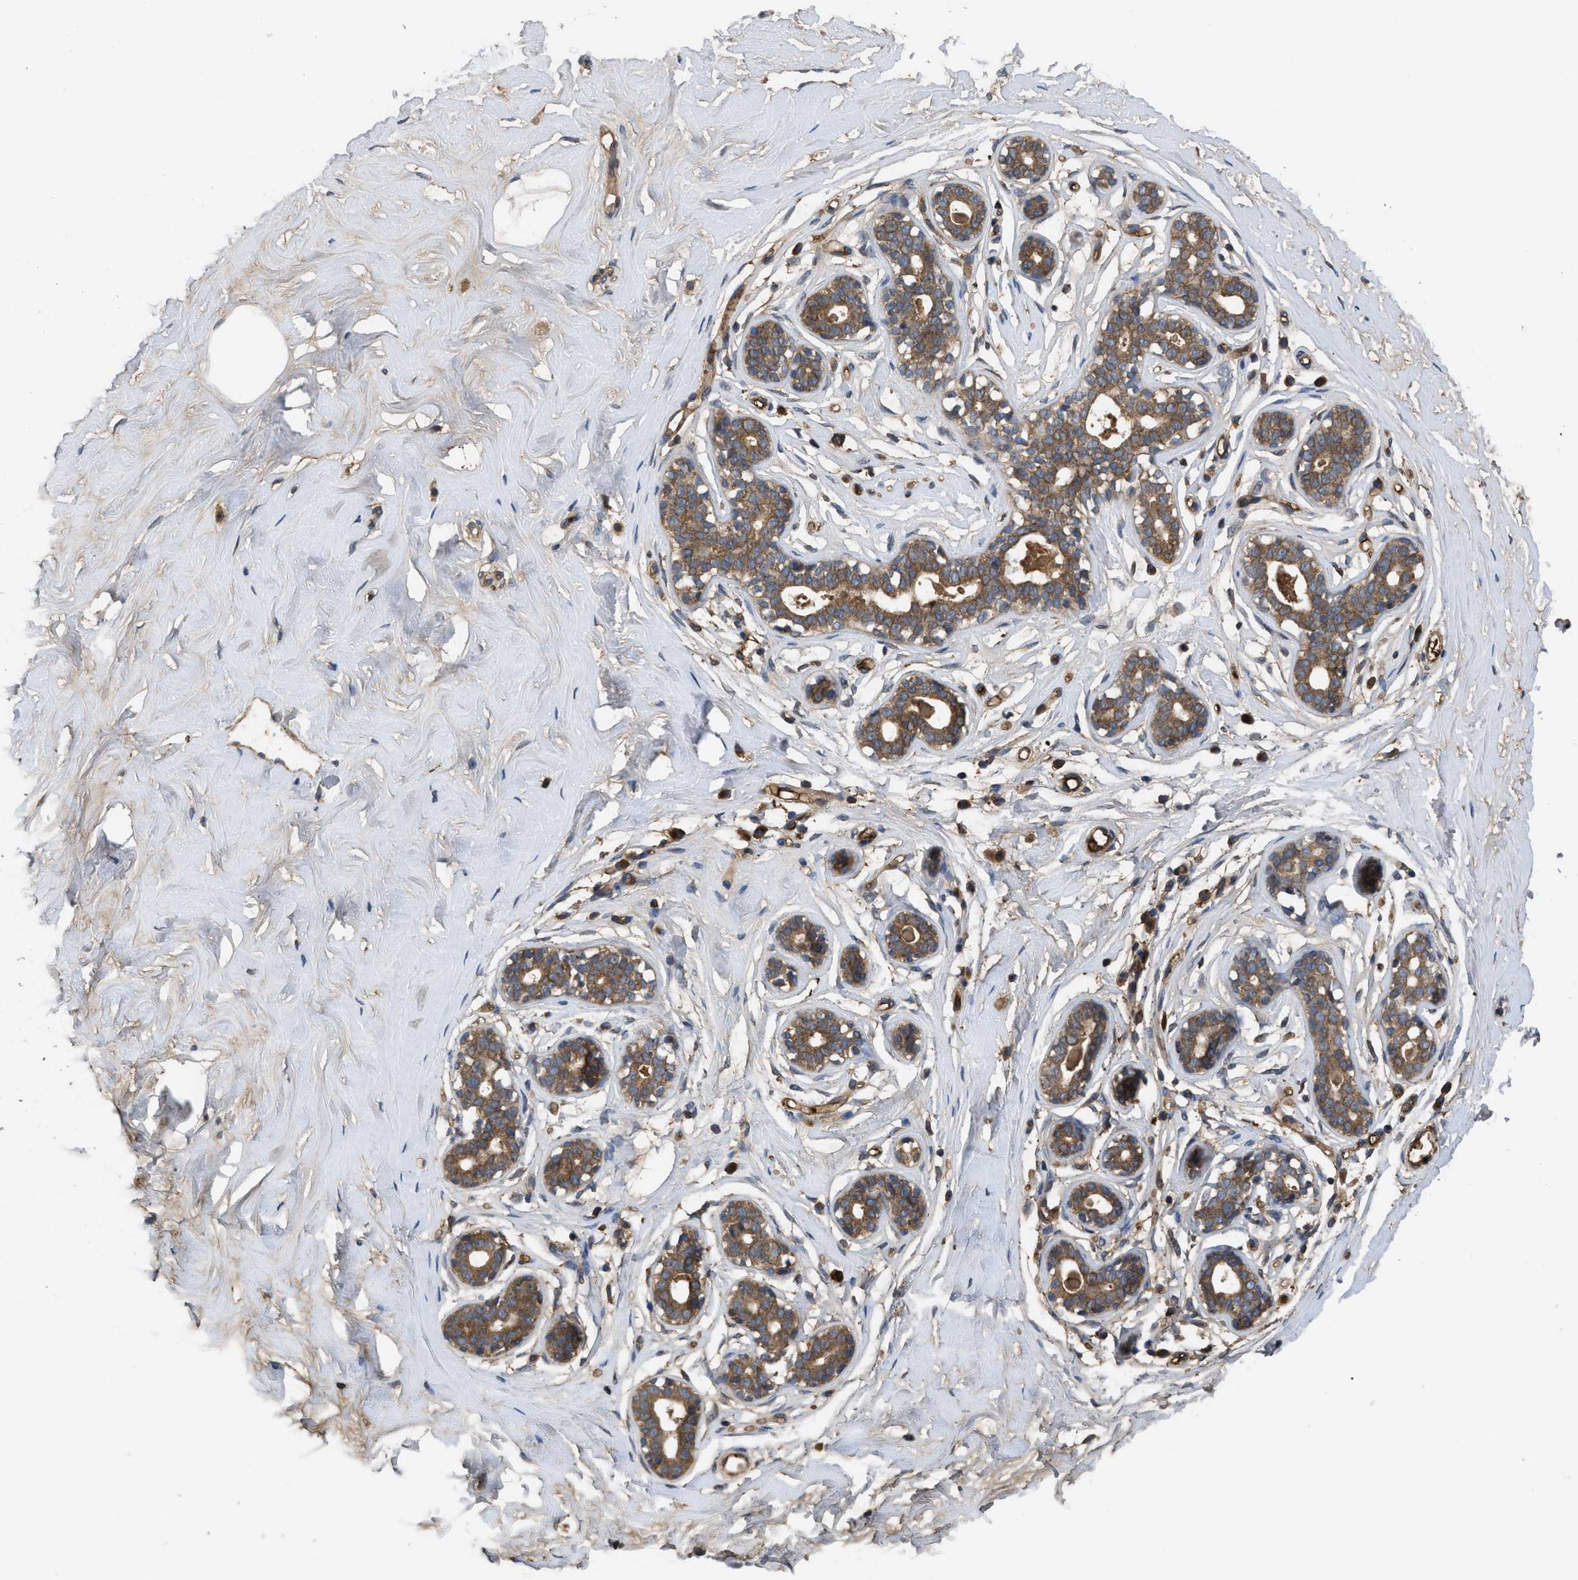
{"staining": {"intensity": "moderate", "quantity": ">75%", "location": "cytoplasmic/membranous"}, "tissue": "breast", "cell_type": "Adipocytes", "image_type": "normal", "snomed": [{"axis": "morphology", "description": "Normal tissue, NOS"}, {"axis": "topography", "description": "Breast"}], "caption": "Adipocytes exhibit medium levels of moderate cytoplasmic/membranous expression in about >75% of cells in unremarkable breast.", "gene": "RAB2A", "patient": {"sex": "female", "age": 23}}